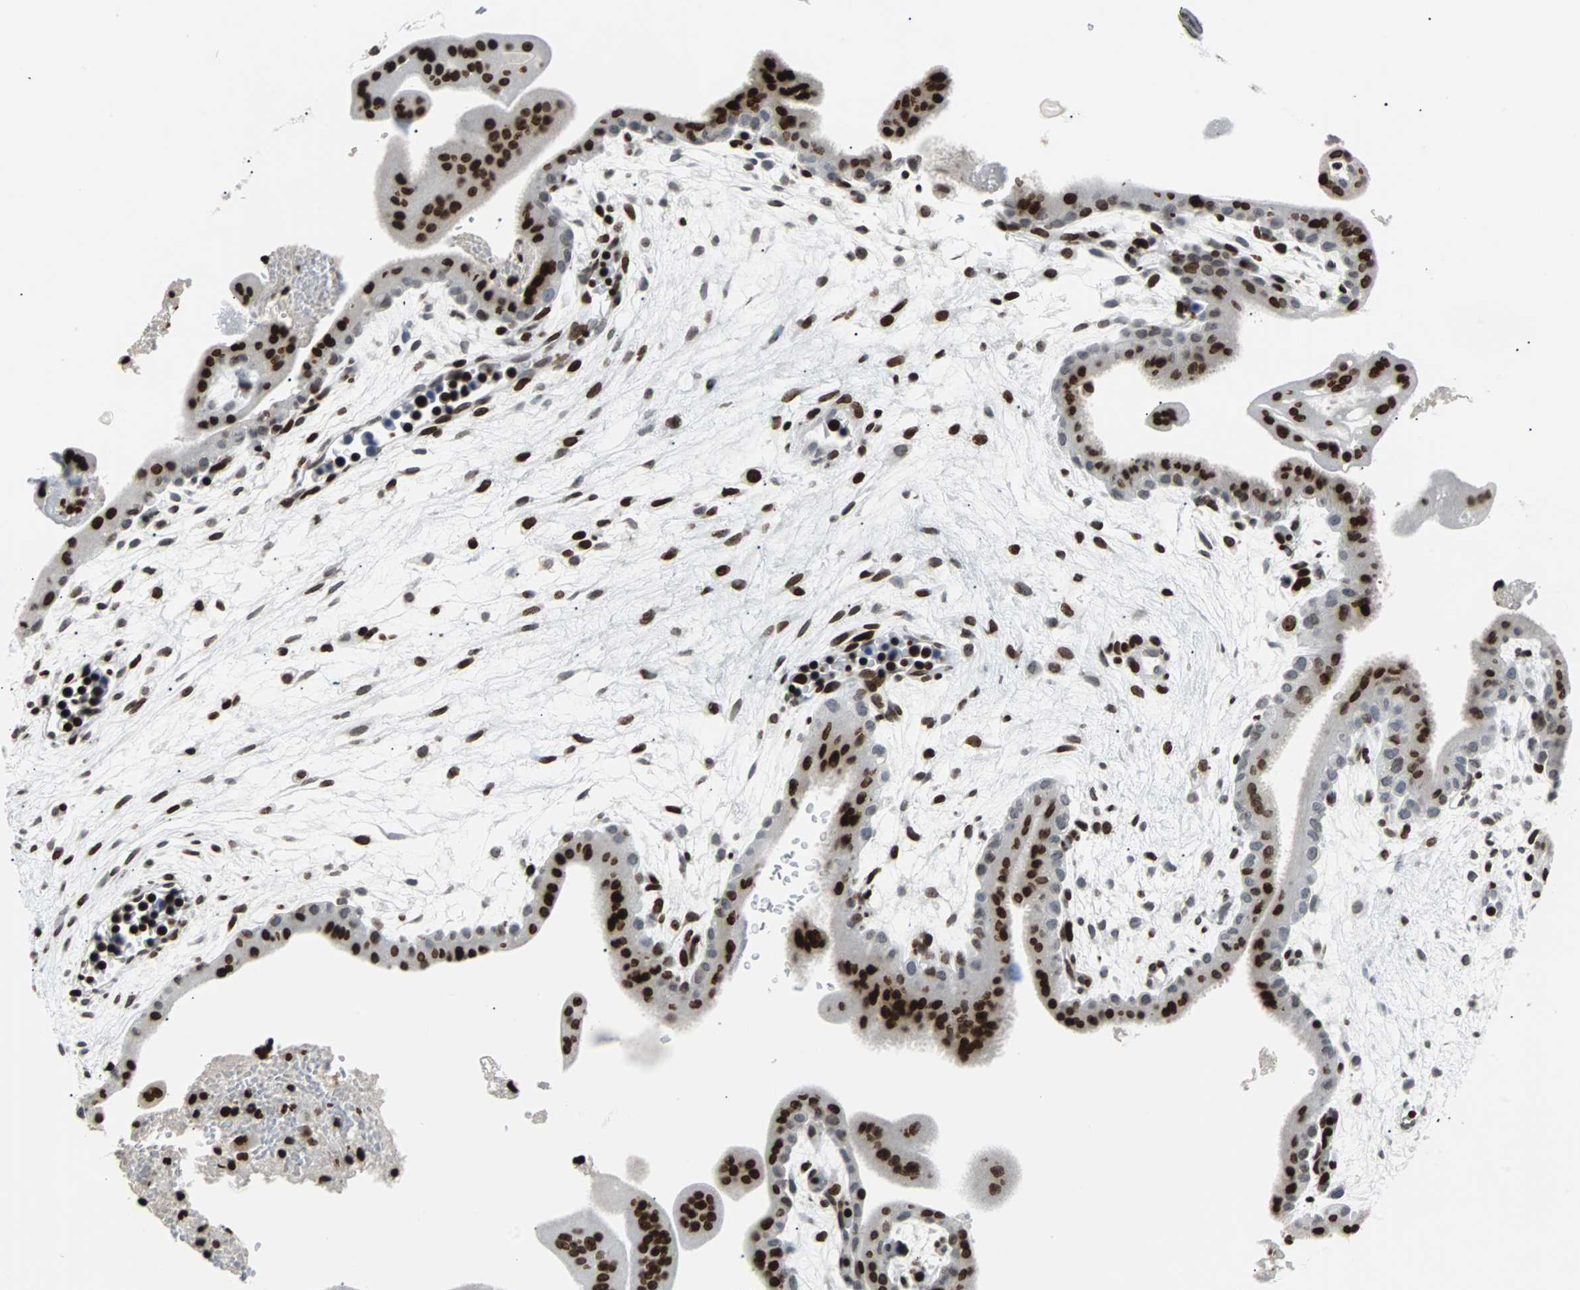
{"staining": {"intensity": "strong", "quantity": ">75%", "location": "nuclear"}, "tissue": "placenta", "cell_type": "Trophoblastic cells", "image_type": "normal", "snomed": [{"axis": "morphology", "description": "Normal tissue, NOS"}, {"axis": "topography", "description": "Placenta"}], "caption": "The photomicrograph reveals staining of normal placenta, revealing strong nuclear protein positivity (brown color) within trophoblastic cells. The staining was performed using DAB (3,3'-diaminobenzidine) to visualize the protein expression in brown, while the nuclei were stained in blue with hematoxylin (Magnification: 20x).", "gene": "ZNF131", "patient": {"sex": "female", "age": 35}}